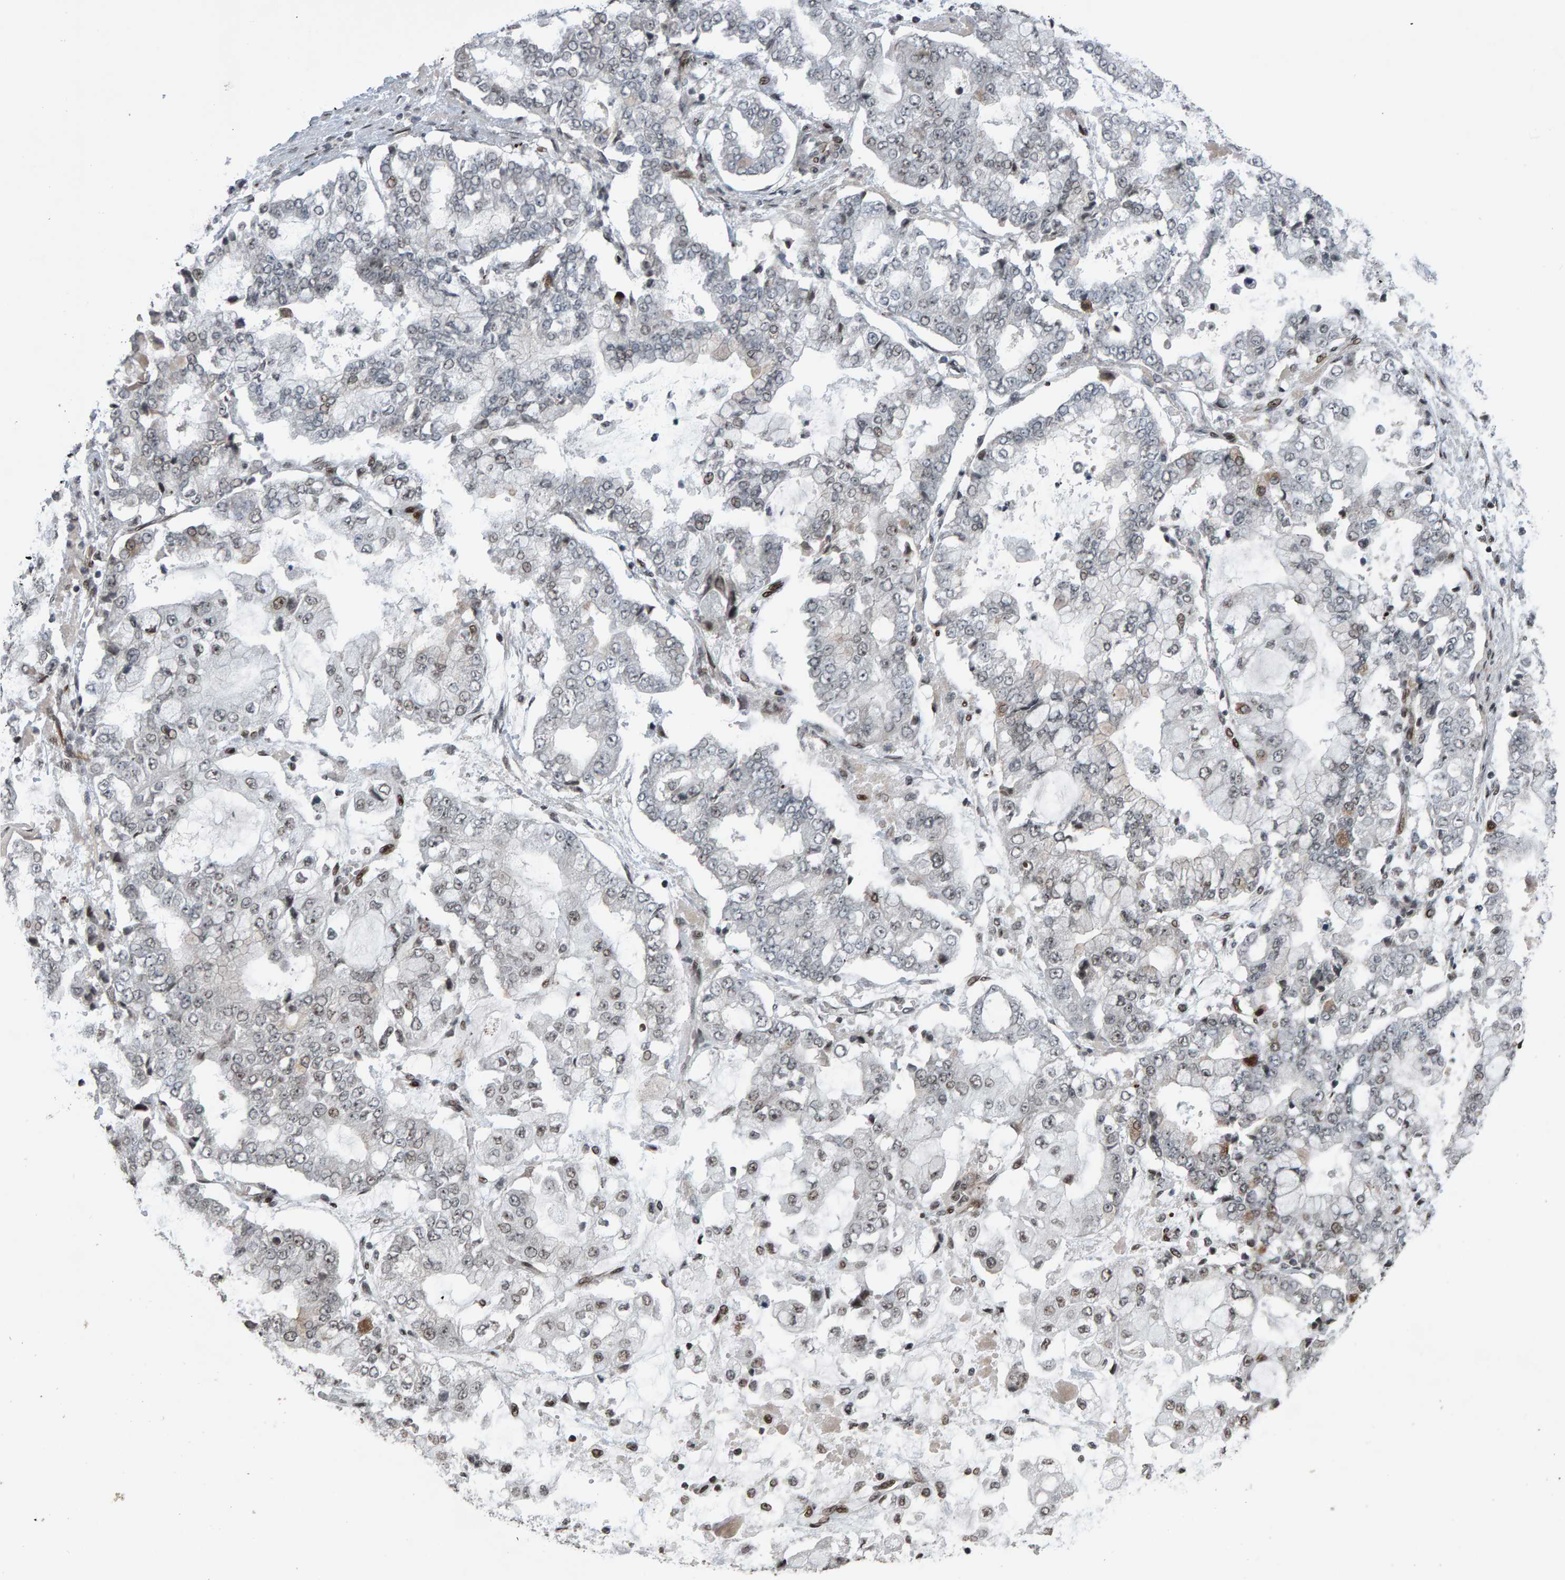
{"staining": {"intensity": "weak", "quantity": "<25%", "location": "nuclear"}, "tissue": "stomach cancer", "cell_type": "Tumor cells", "image_type": "cancer", "snomed": [{"axis": "morphology", "description": "Adenocarcinoma, NOS"}, {"axis": "topography", "description": "Stomach"}], "caption": "Micrograph shows no significant protein expression in tumor cells of stomach cancer.", "gene": "ZNF366", "patient": {"sex": "male", "age": 76}}